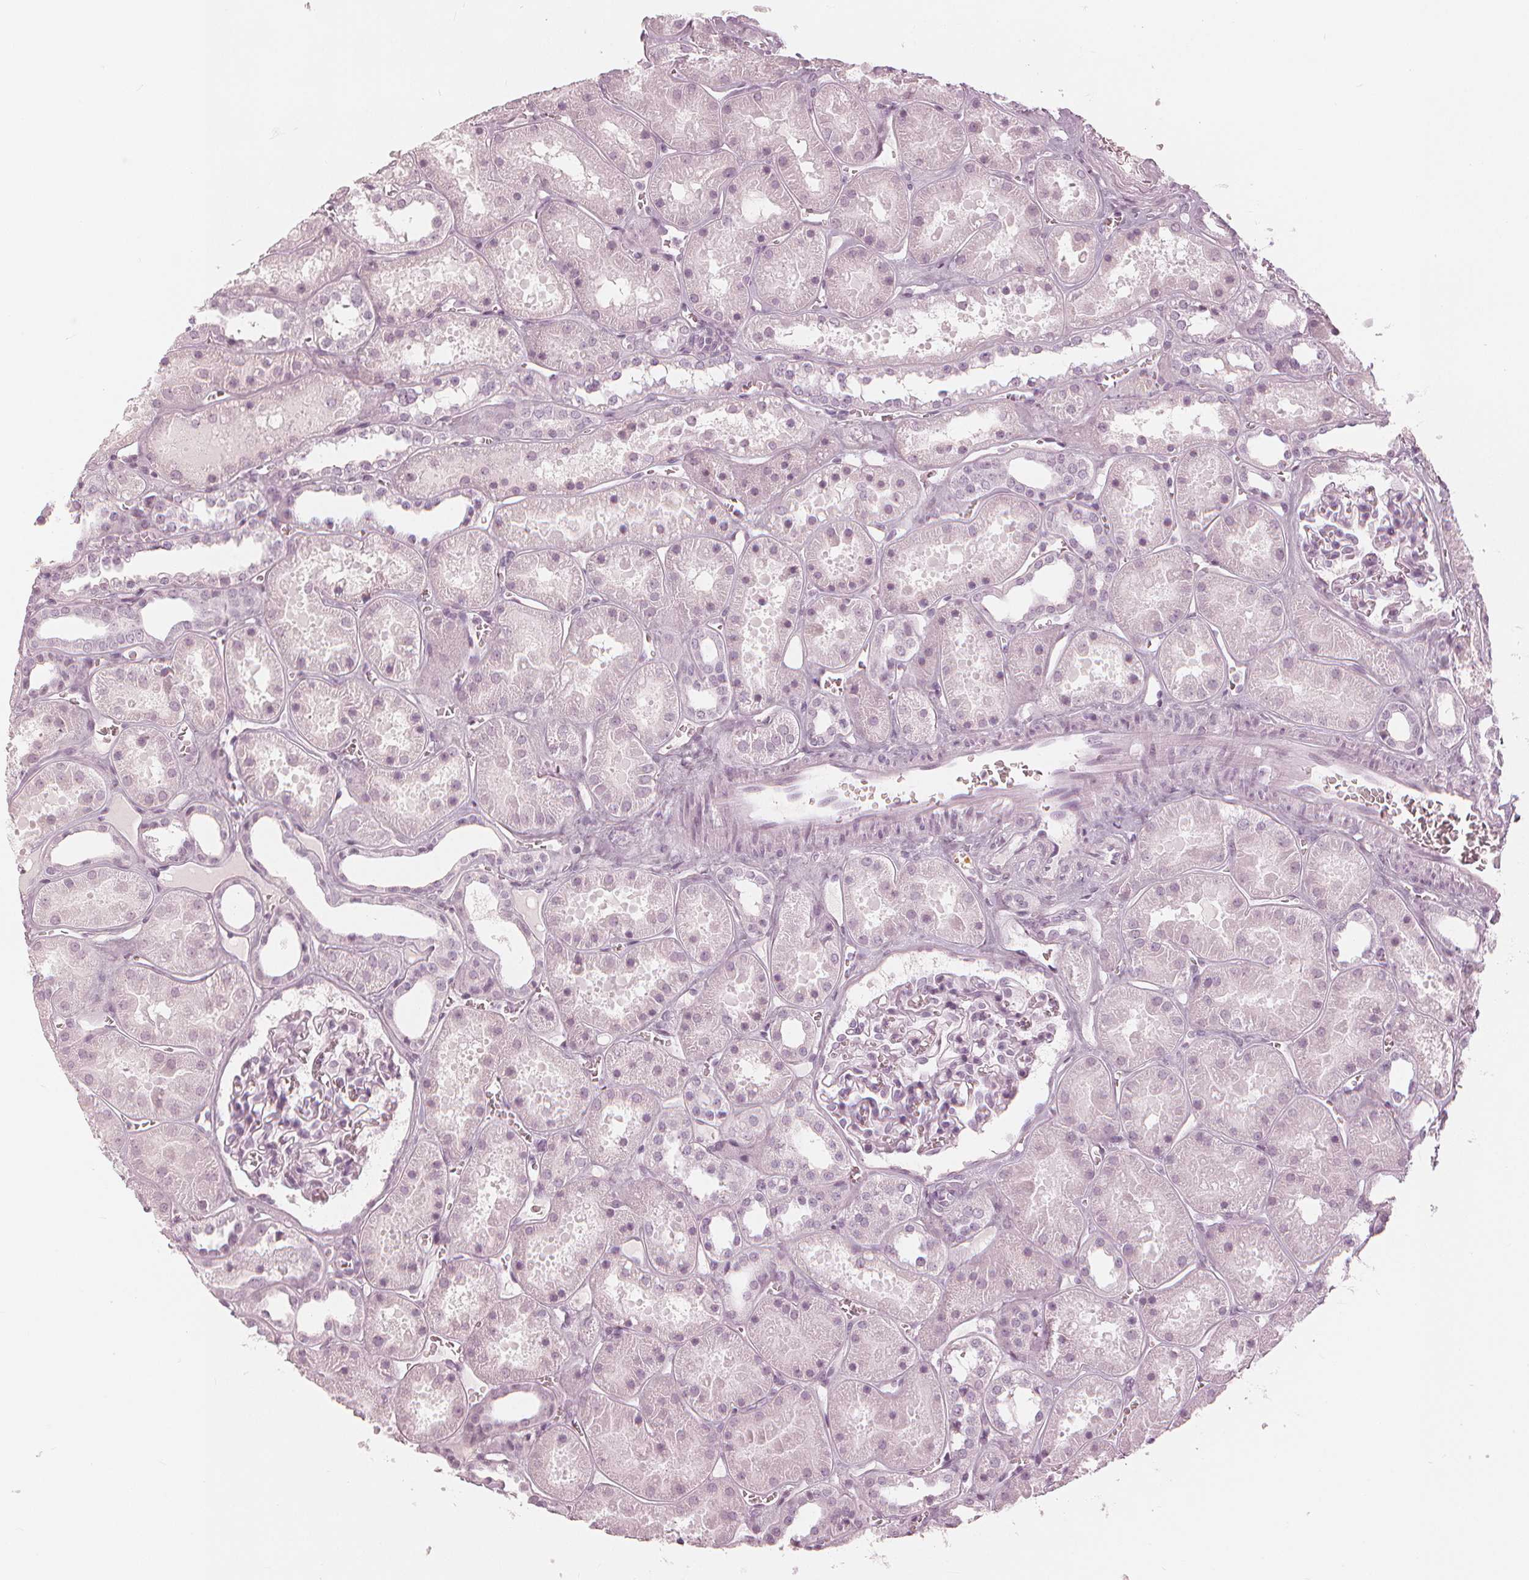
{"staining": {"intensity": "negative", "quantity": "none", "location": "none"}, "tissue": "kidney", "cell_type": "Cells in glomeruli", "image_type": "normal", "snomed": [{"axis": "morphology", "description": "Normal tissue, NOS"}, {"axis": "topography", "description": "Kidney"}], "caption": "DAB immunohistochemical staining of unremarkable human kidney exhibits no significant positivity in cells in glomeruli.", "gene": "PAEP", "patient": {"sex": "female", "age": 41}}